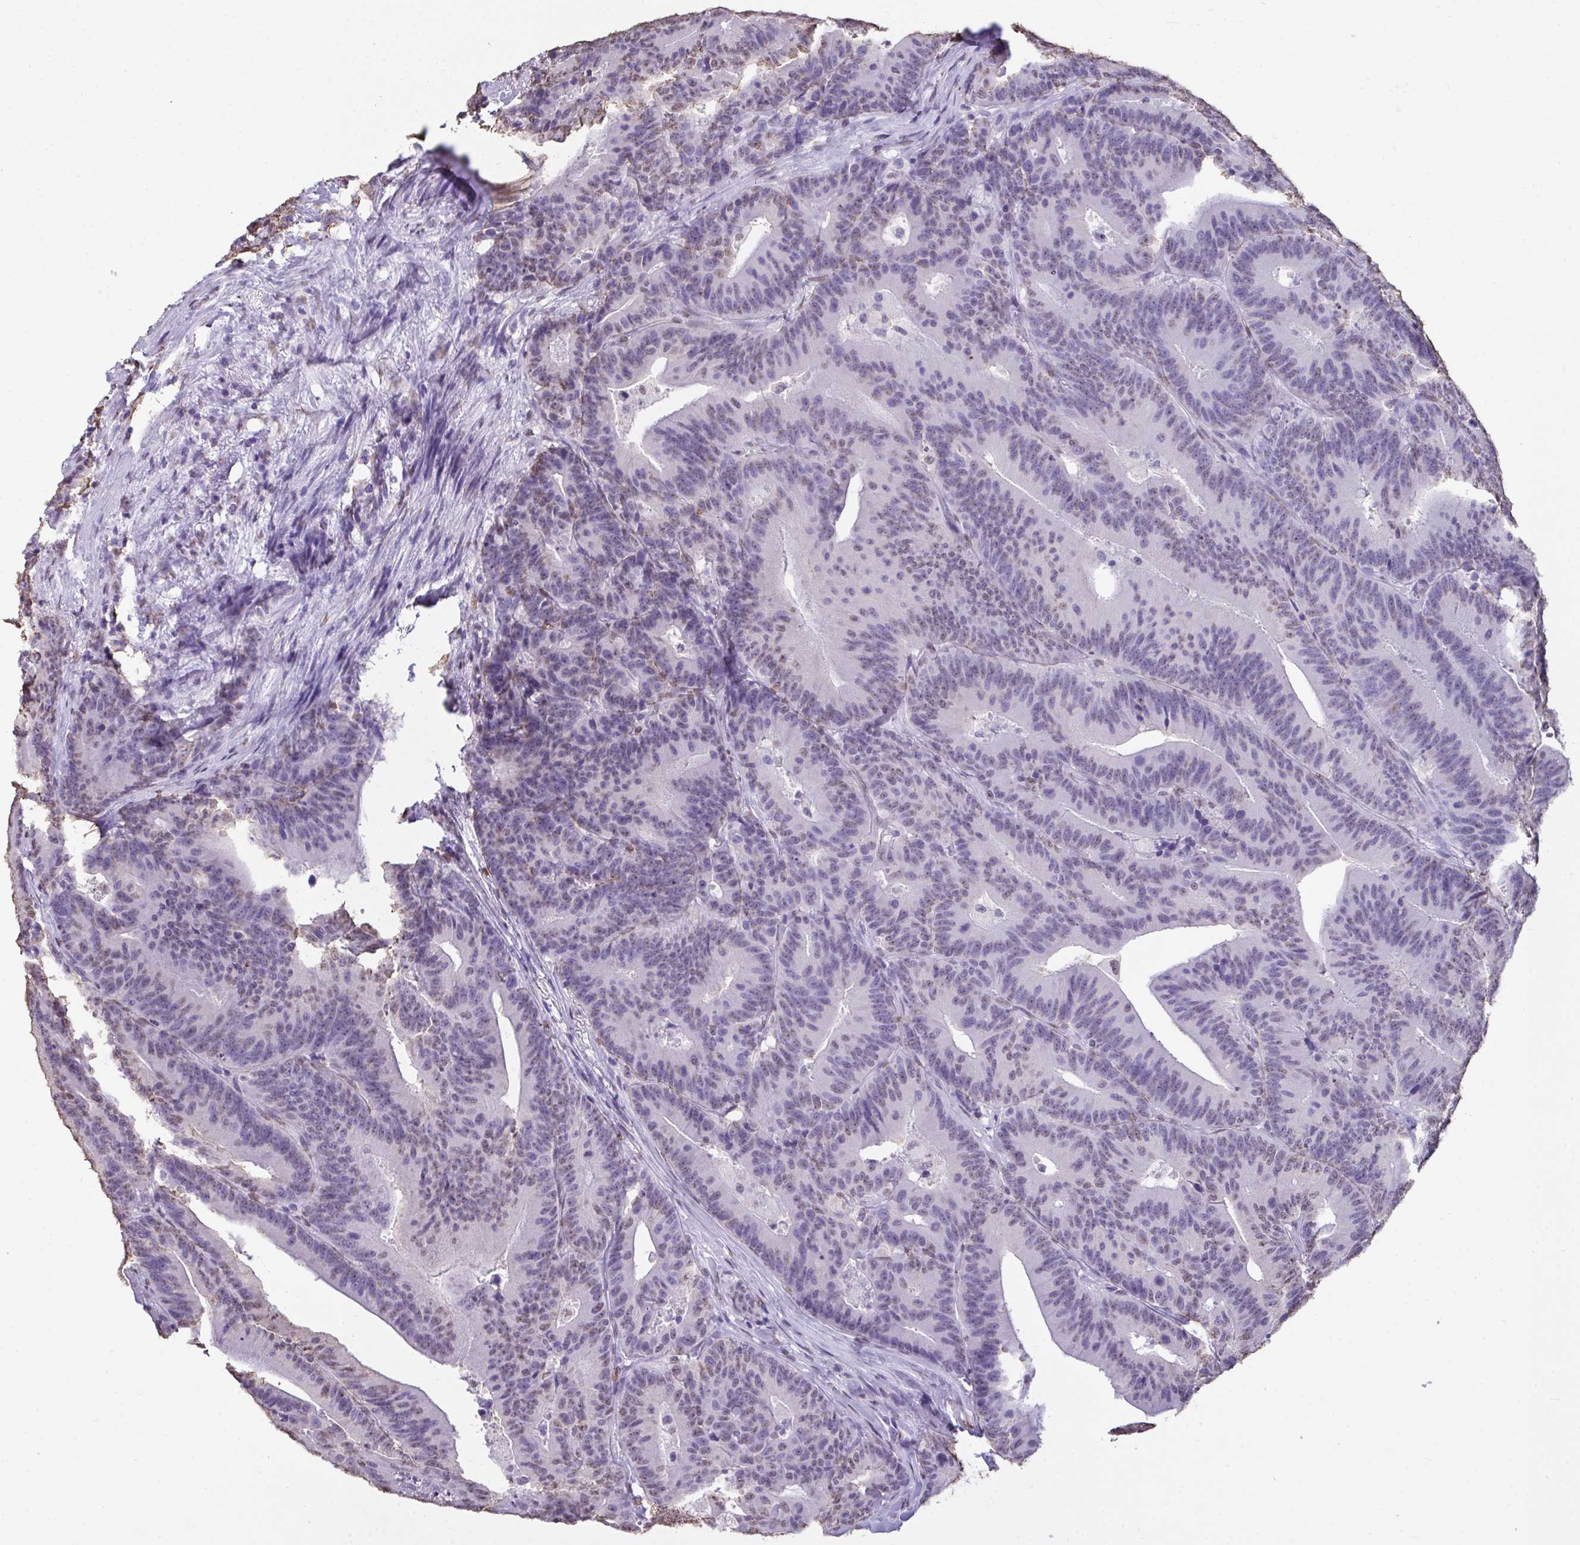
{"staining": {"intensity": "negative", "quantity": "none", "location": "none"}, "tissue": "colorectal cancer", "cell_type": "Tumor cells", "image_type": "cancer", "snomed": [{"axis": "morphology", "description": "Adenocarcinoma, NOS"}, {"axis": "topography", "description": "Colon"}], "caption": "Immunohistochemistry (IHC) photomicrograph of neoplastic tissue: adenocarcinoma (colorectal) stained with DAB shows no significant protein positivity in tumor cells.", "gene": "SEMA6B", "patient": {"sex": "female", "age": 78}}